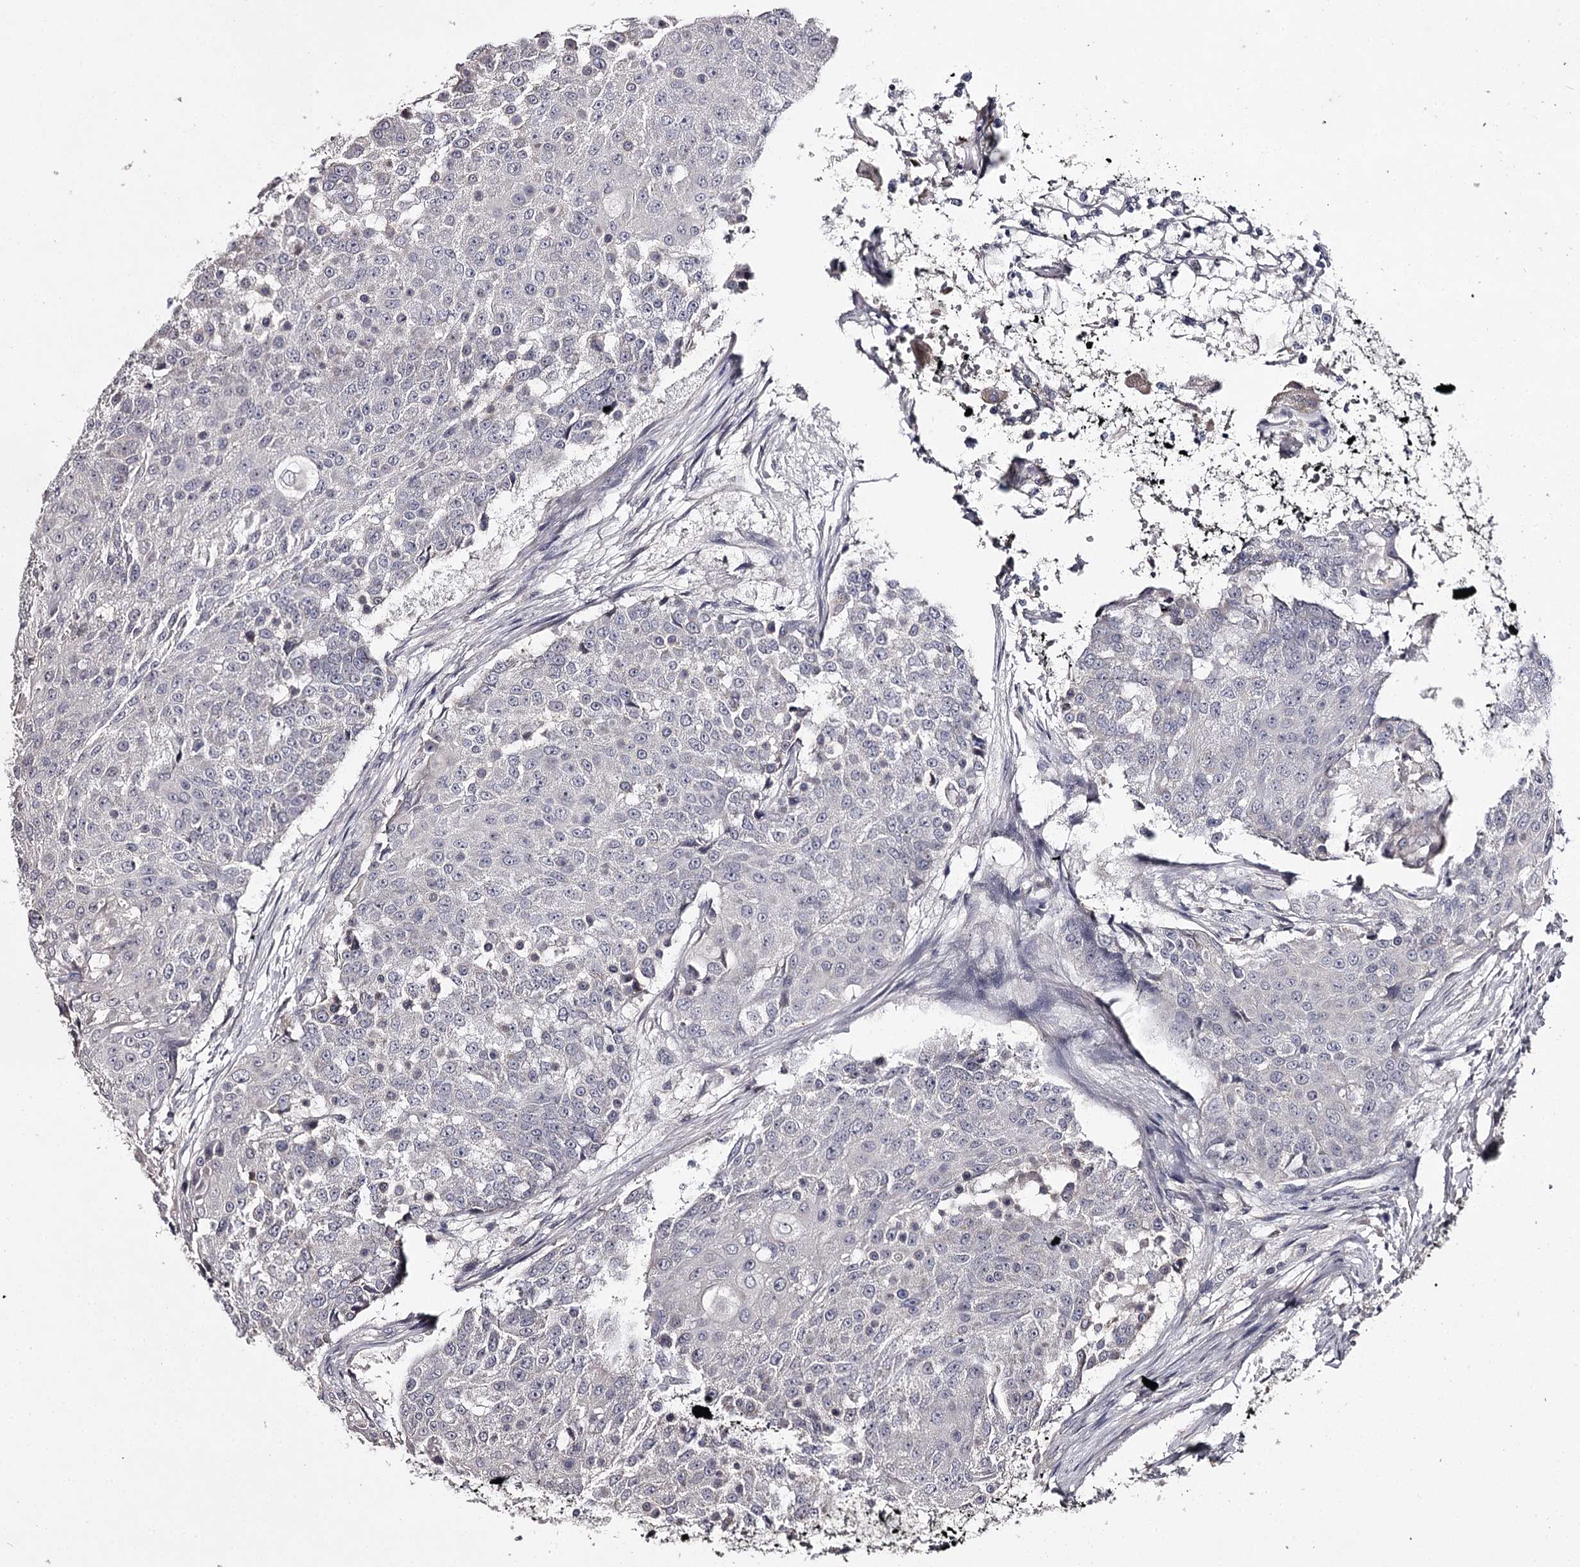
{"staining": {"intensity": "negative", "quantity": "none", "location": "none"}, "tissue": "urothelial cancer", "cell_type": "Tumor cells", "image_type": "cancer", "snomed": [{"axis": "morphology", "description": "Urothelial carcinoma, High grade"}, {"axis": "topography", "description": "Urinary bladder"}], "caption": "Immunohistochemical staining of human high-grade urothelial carcinoma displays no significant positivity in tumor cells.", "gene": "PRM2", "patient": {"sex": "female", "age": 63}}